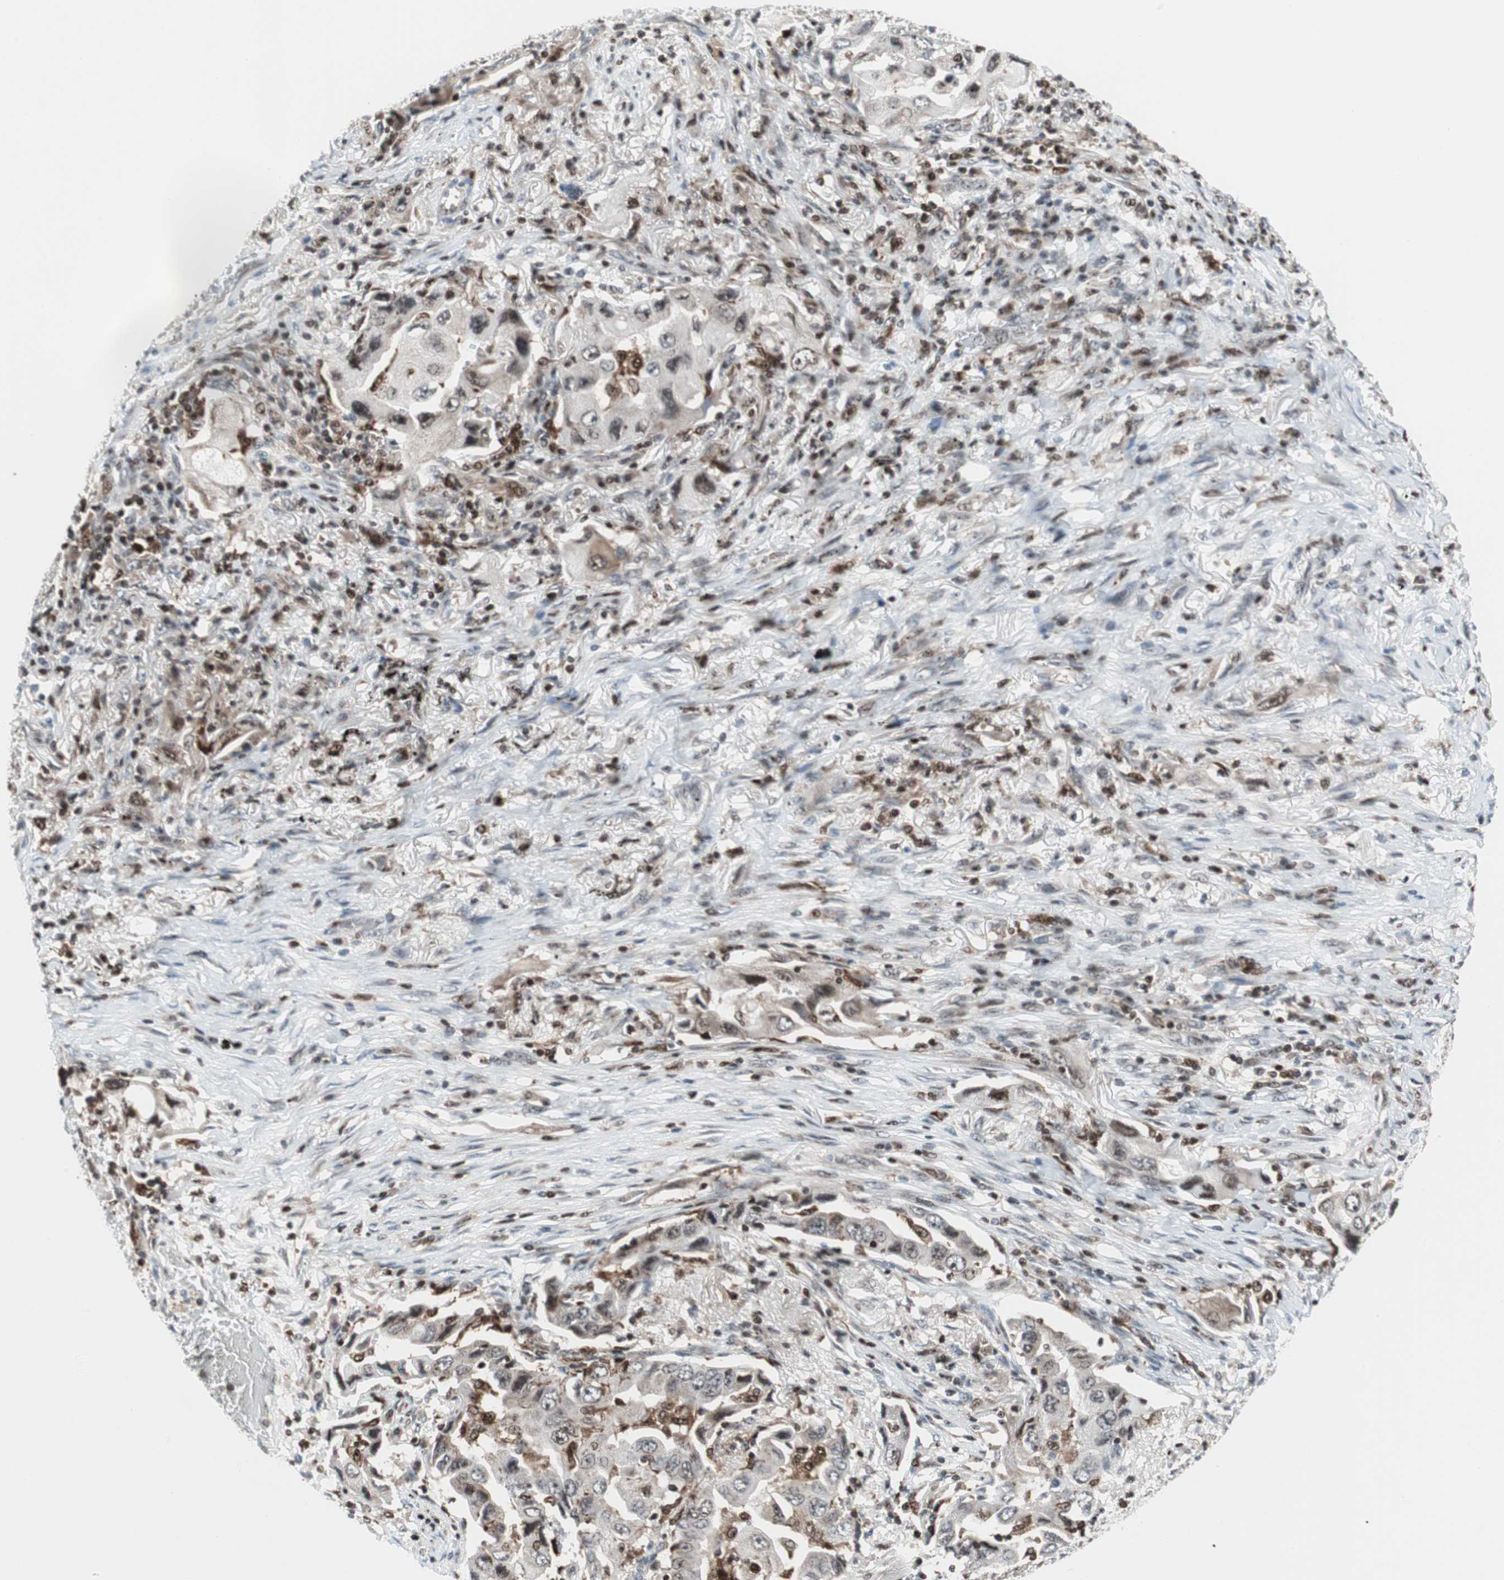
{"staining": {"intensity": "weak", "quantity": "<25%", "location": "cytoplasmic/membranous,nuclear"}, "tissue": "lung cancer", "cell_type": "Tumor cells", "image_type": "cancer", "snomed": [{"axis": "morphology", "description": "Adenocarcinoma, NOS"}, {"axis": "topography", "description": "Lung"}], "caption": "Immunohistochemistry (IHC) of lung adenocarcinoma reveals no positivity in tumor cells.", "gene": "RGS10", "patient": {"sex": "female", "age": 65}}